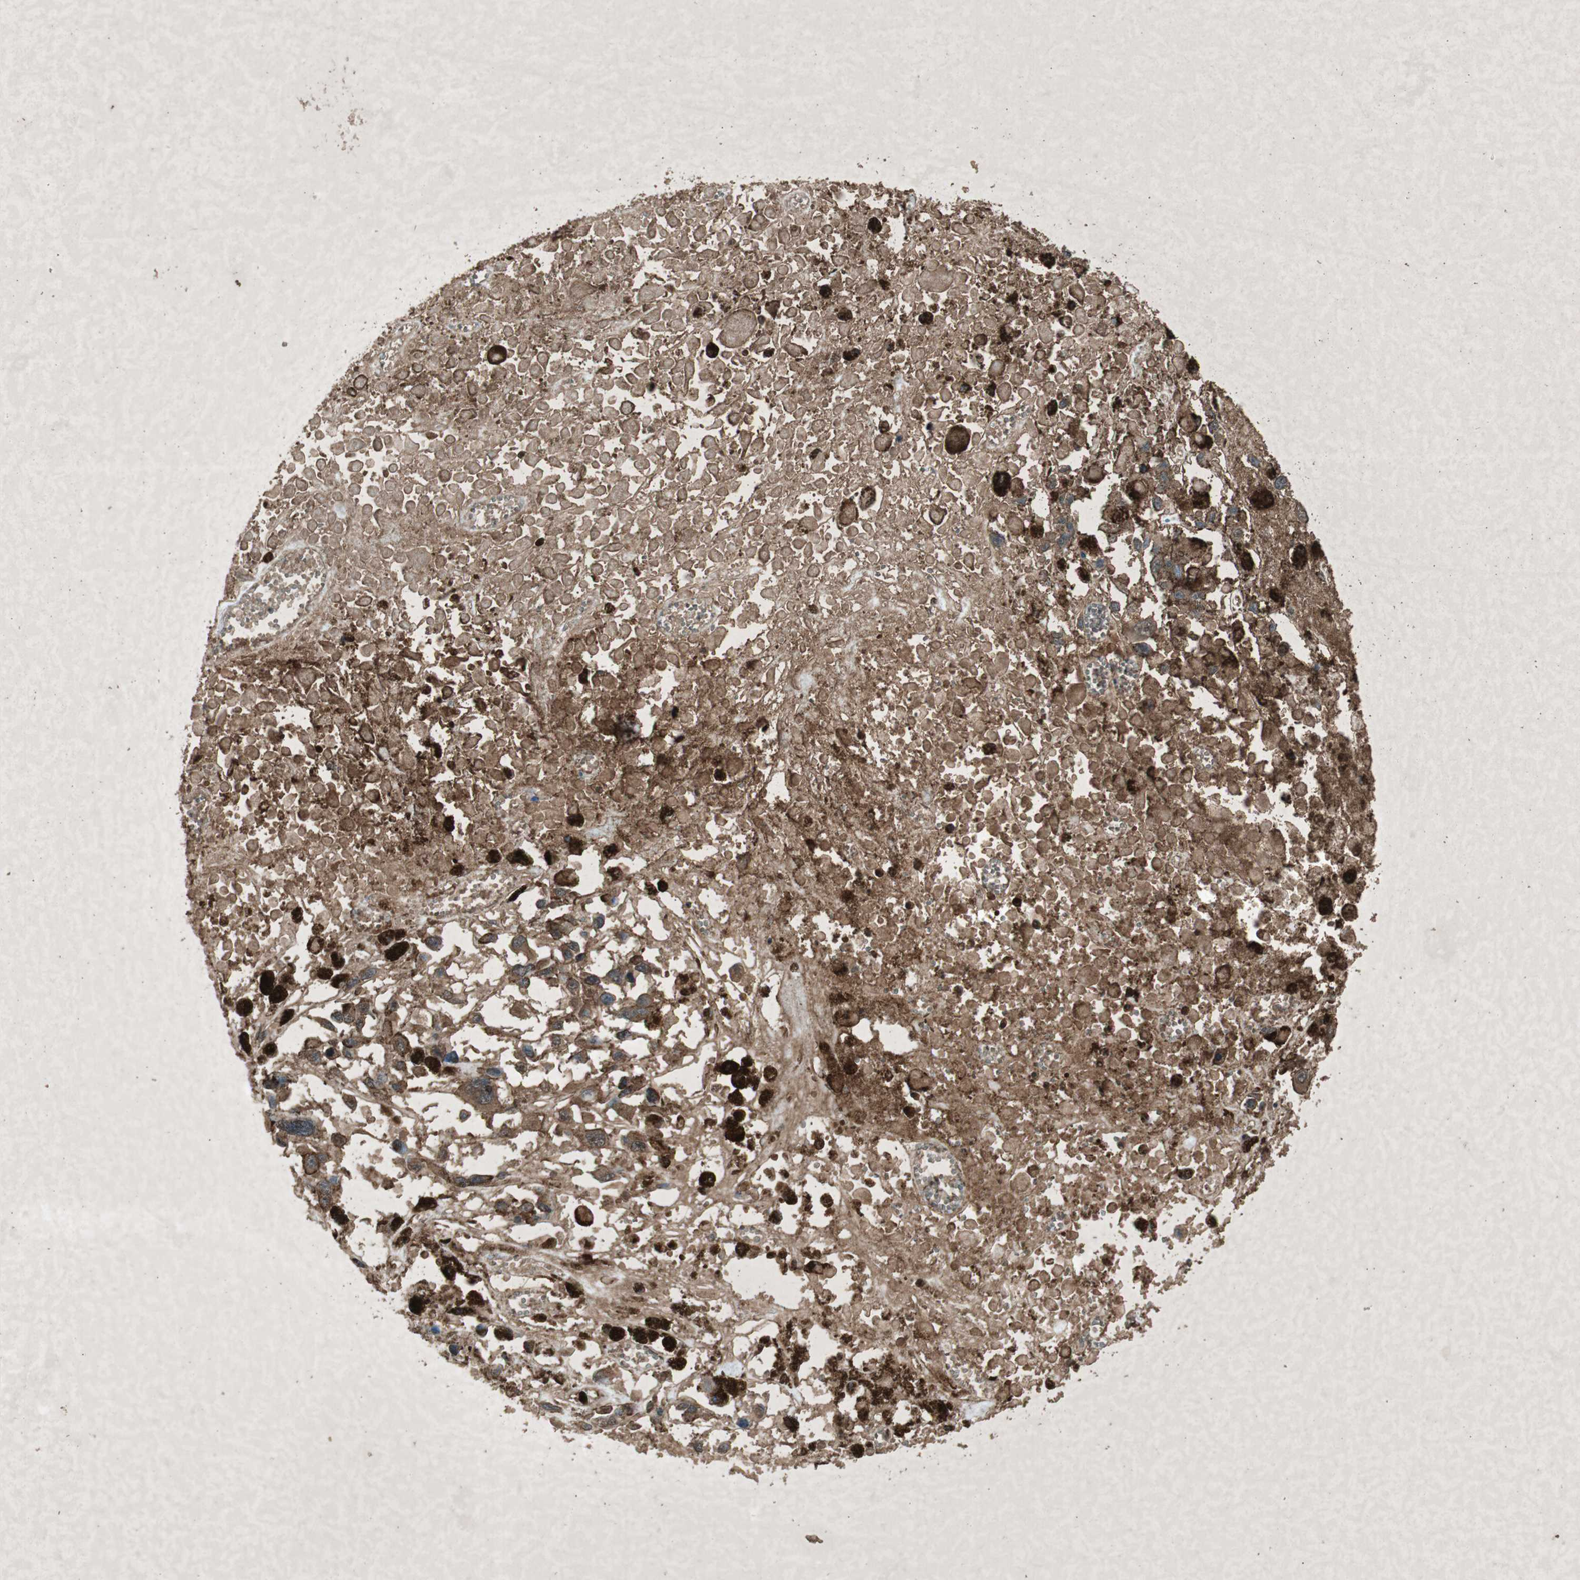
{"staining": {"intensity": "moderate", "quantity": ">75%", "location": "cytoplasmic/membranous"}, "tissue": "melanoma", "cell_type": "Tumor cells", "image_type": "cancer", "snomed": [{"axis": "morphology", "description": "Malignant melanoma, Metastatic site"}, {"axis": "topography", "description": "Lymph node"}], "caption": "Immunohistochemistry (IHC) (DAB (3,3'-diaminobenzidine)) staining of malignant melanoma (metastatic site) shows moderate cytoplasmic/membranous protein staining in approximately >75% of tumor cells.", "gene": "TYROBP", "patient": {"sex": "male", "age": 59}}